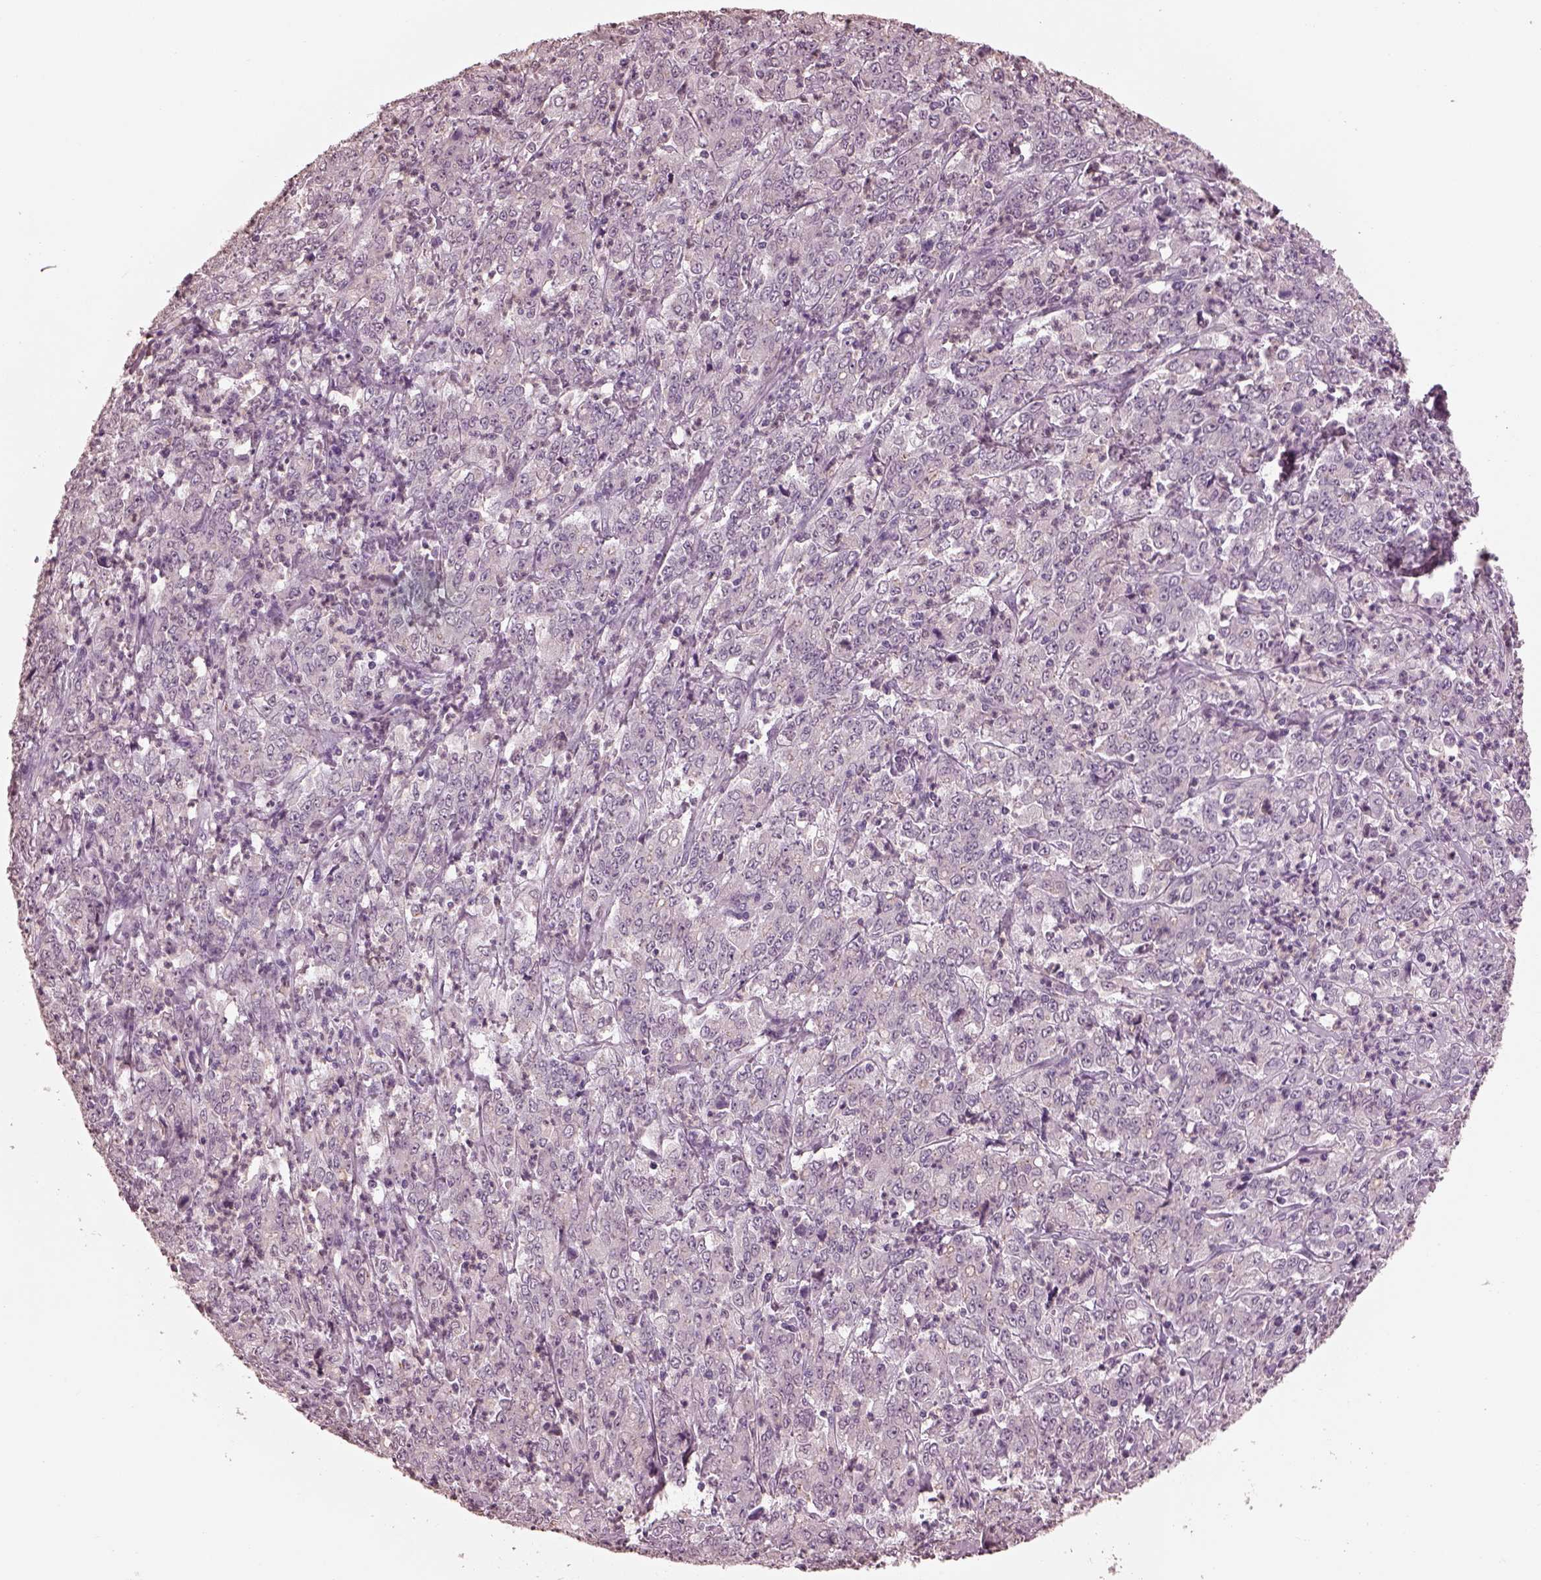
{"staining": {"intensity": "negative", "quantity": "none", "location": "none"}, "tissue": "stomach cancer", "cell_type": "Tumor cells", "image_type": "cancer", "snomed": [{"axis": "morphology", "description": "Adenocarcinoma, NOS"}, {"axis": "topography", "description": "Stomach, lower"}], "caption": "Tumor cells show no significant protein positivity in stomach cancer (adenocarcinoma).", "gene": "TSKS", "patient": {"sex": "female", "age": 71}}